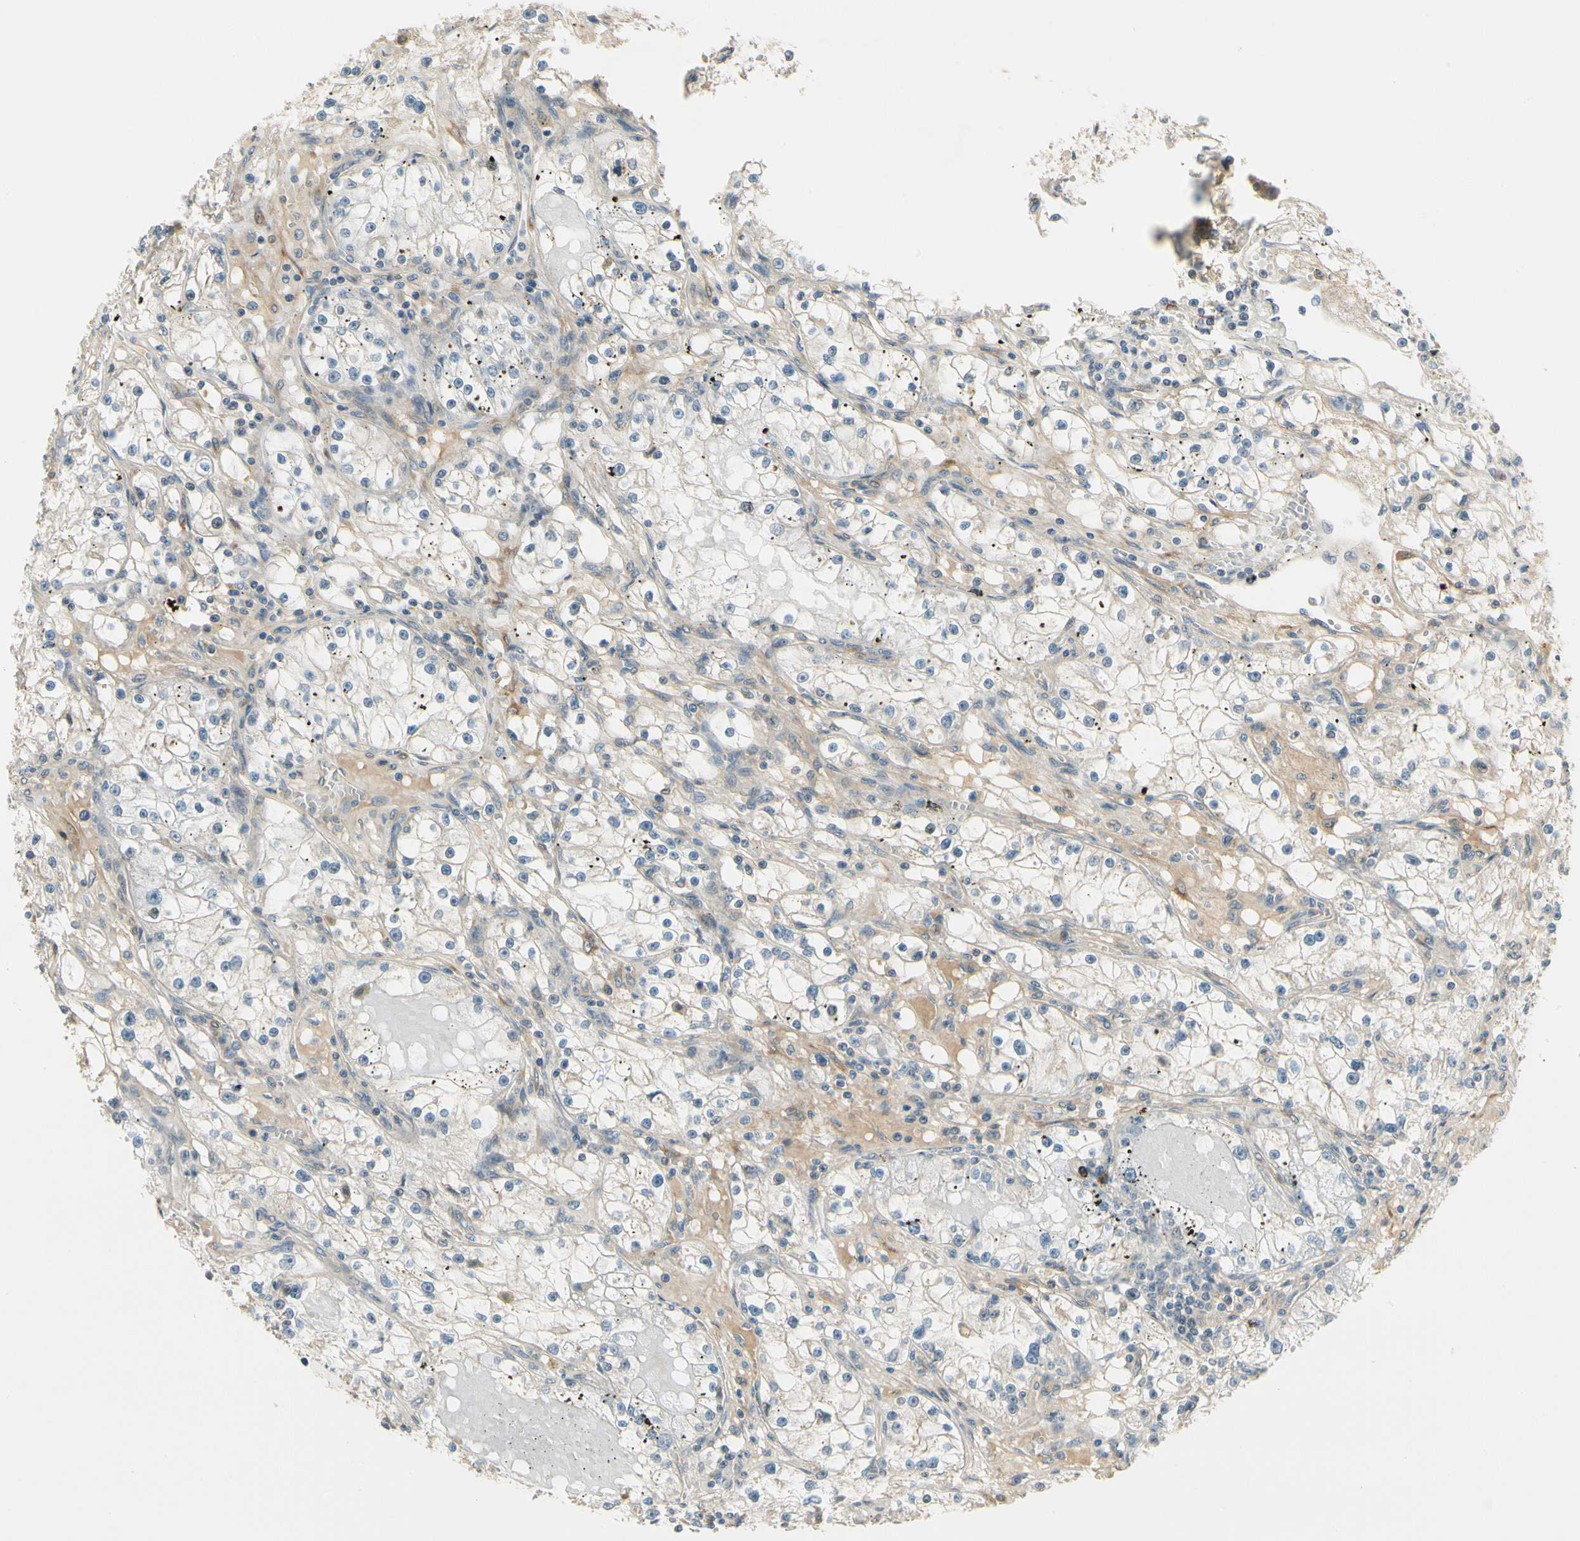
{"staining": {"intensity": "negative", "quantity": "none", "location": "none"}, "tissue": "renal cancer", "cell_type": "Tumor cells", "image_type": "cancer", "snomed": [{"axis": "morphology", "description": "Adenocarcinoma, NOS"}, {"axis": "topography", "description": "Kidney"}], "caption": "Immunohistochemistry photomicrograph of renal cancer (adenocarcinoma) stained for a protein (brown), which reveals no staining in tumor cells.", "gene": "EPHB3", "patient": {"sex": "male", "age": 56}}